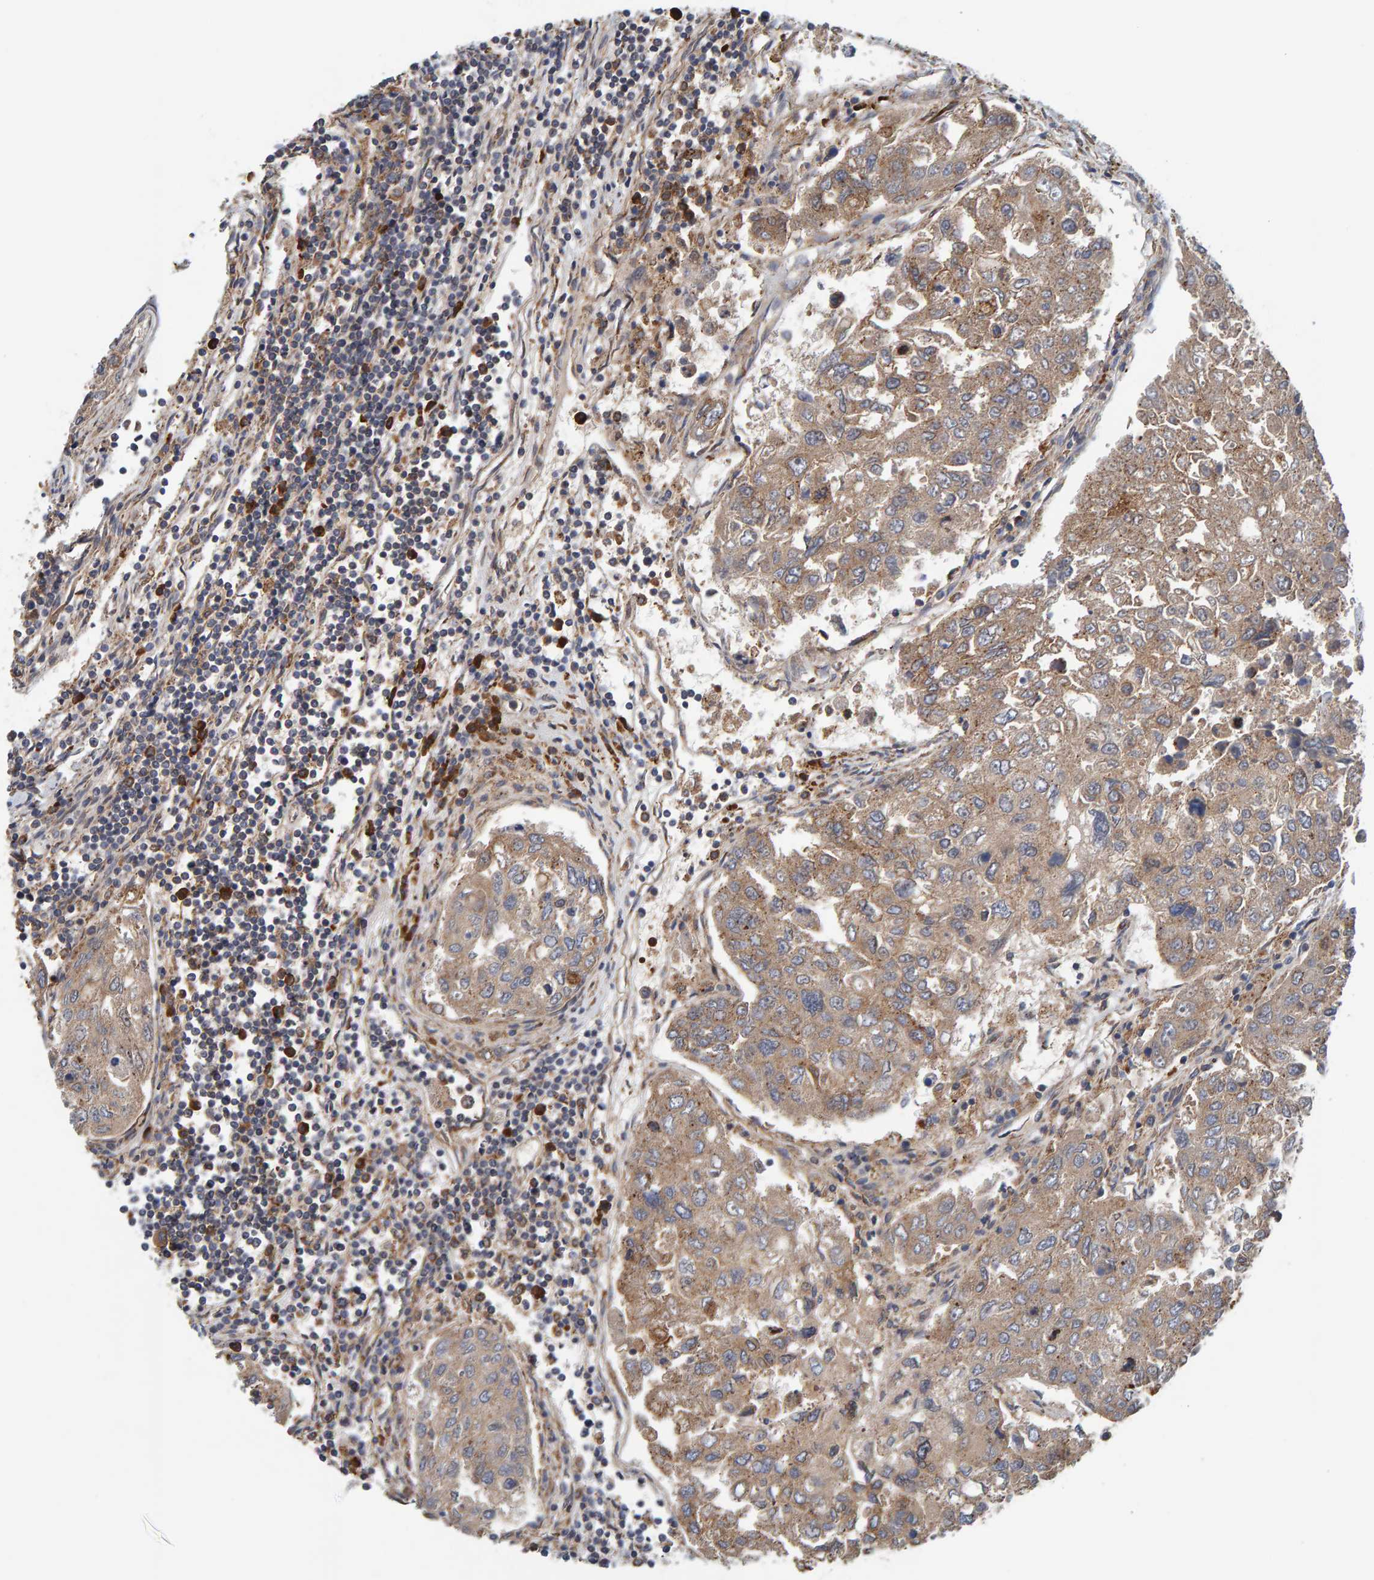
{"staining": {"intensity": "moderate", "quantity": ">75%", "location": "cytoplasmic/membranous"}, "tissue": "urothelial cancer", "cell_type": "Tumor cells", "image_type": "cancer", "snomed": [{"axis": "morphology", "description": "Urothelial carcinoma, High grade"}, {"axis": "topography", "description": "Lymph node"}, {"axis": "topography", "description": "Urinary bladder"}], "caption": "High-grade urothelial carcinoma stained with DAB (3,3'-diaminobenzidine) immunohistochemistry shows medium levels of moderate cytoplasmic/membranous staining in about >75% of tumor cells.", "gene": "BAIAP2", "patient": {"sex": "male", "age": 51}}